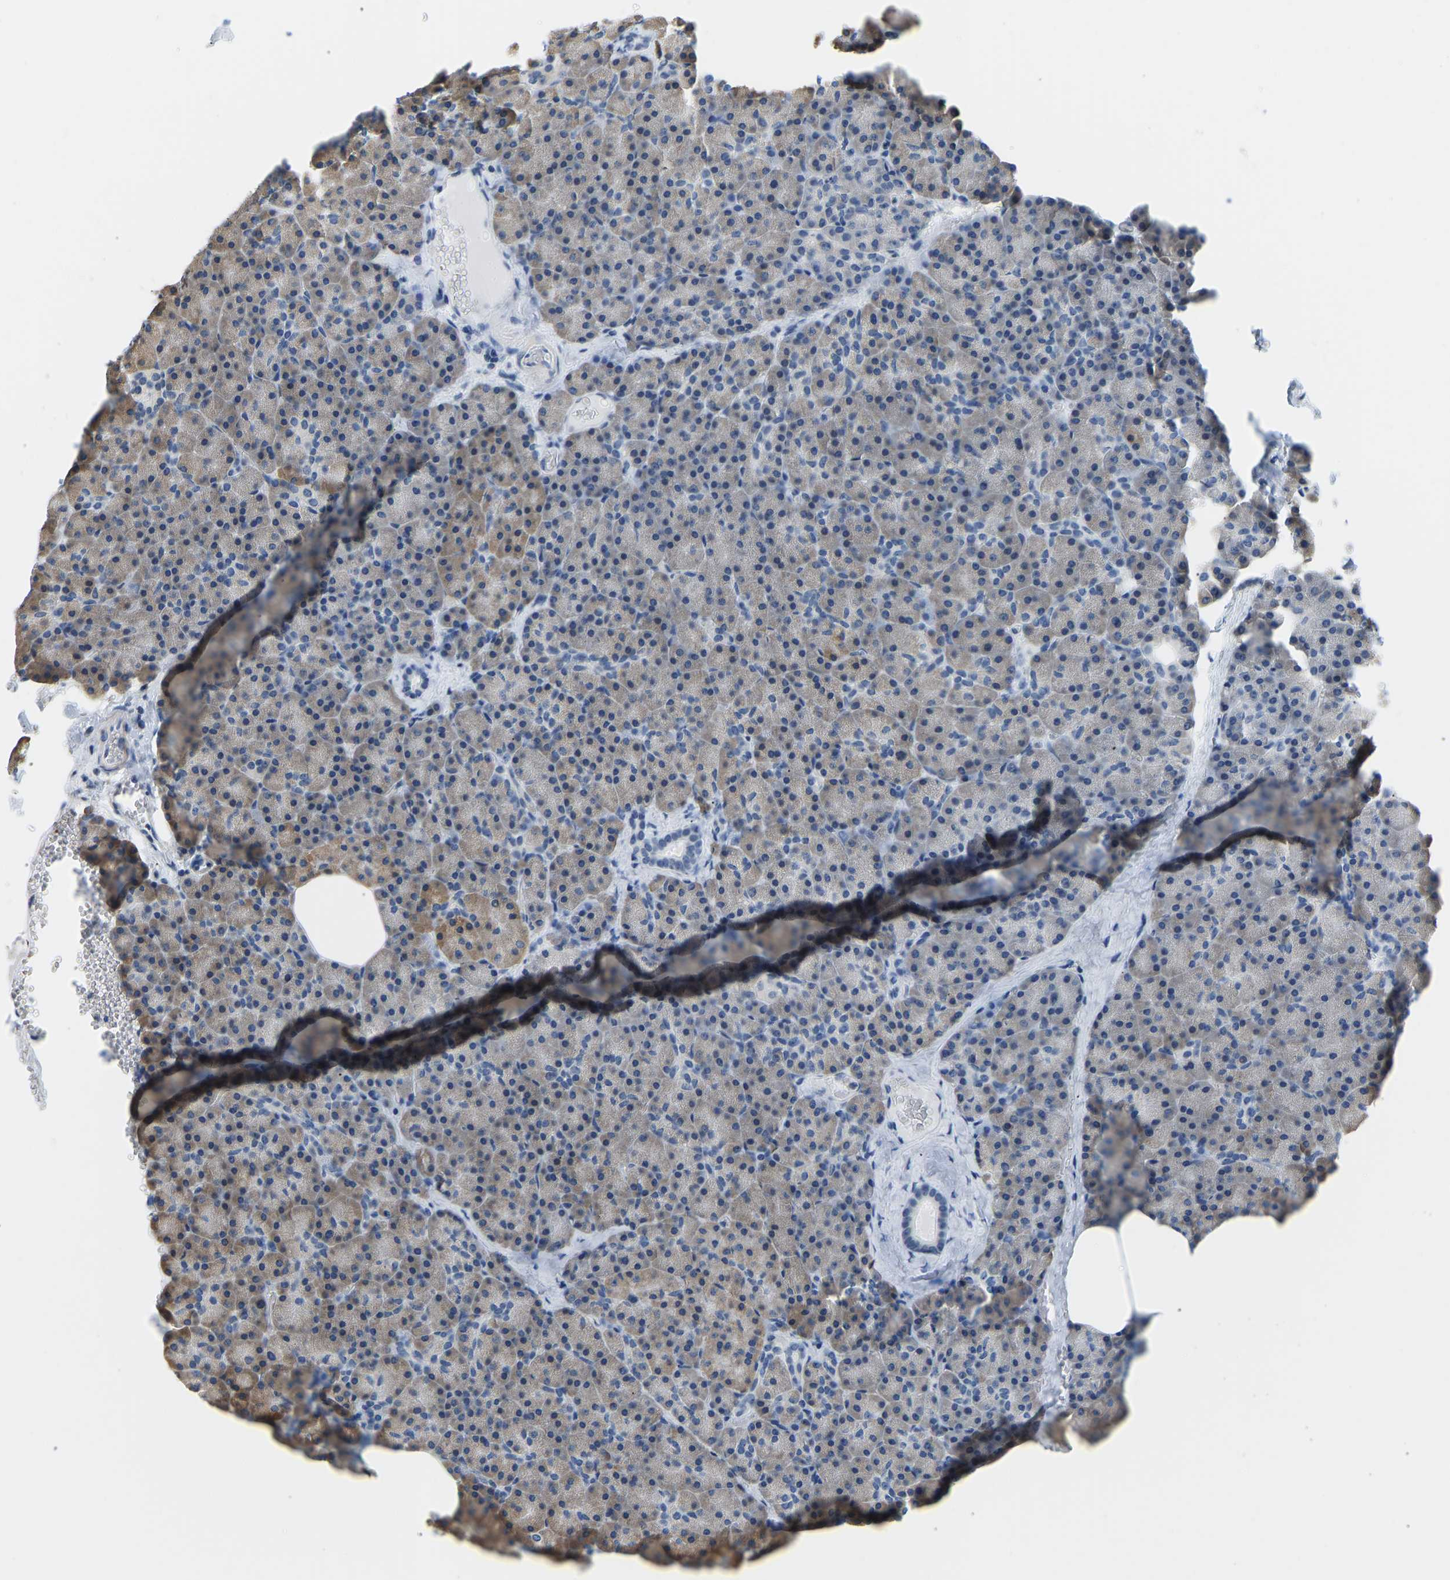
{"staining": {"intensity": "moderate", "quantity": "<25%", "location": "cytoplasmic/membranous"}, "tissue": "pancreas", "cell_type": "Exocrine glandular cells", "image_type": "normal", "snomed": [{"axis": "morphology", "description": "Normal tissue, NOS"}, {"axis": "morphology", "description": "Carcinoid, malignant, NOS"}, {"axis": "topography", "description": "Pancreas"}], "caption": "This photomicrograph displays immunohistochemistry staining of unremarkable pancreas, with low moderate cytoplasmic/membranous expression in about <25% of exocrine glandular cells.", "gene": "VRK1", "patient": {"sex": "female", "age": 35}}